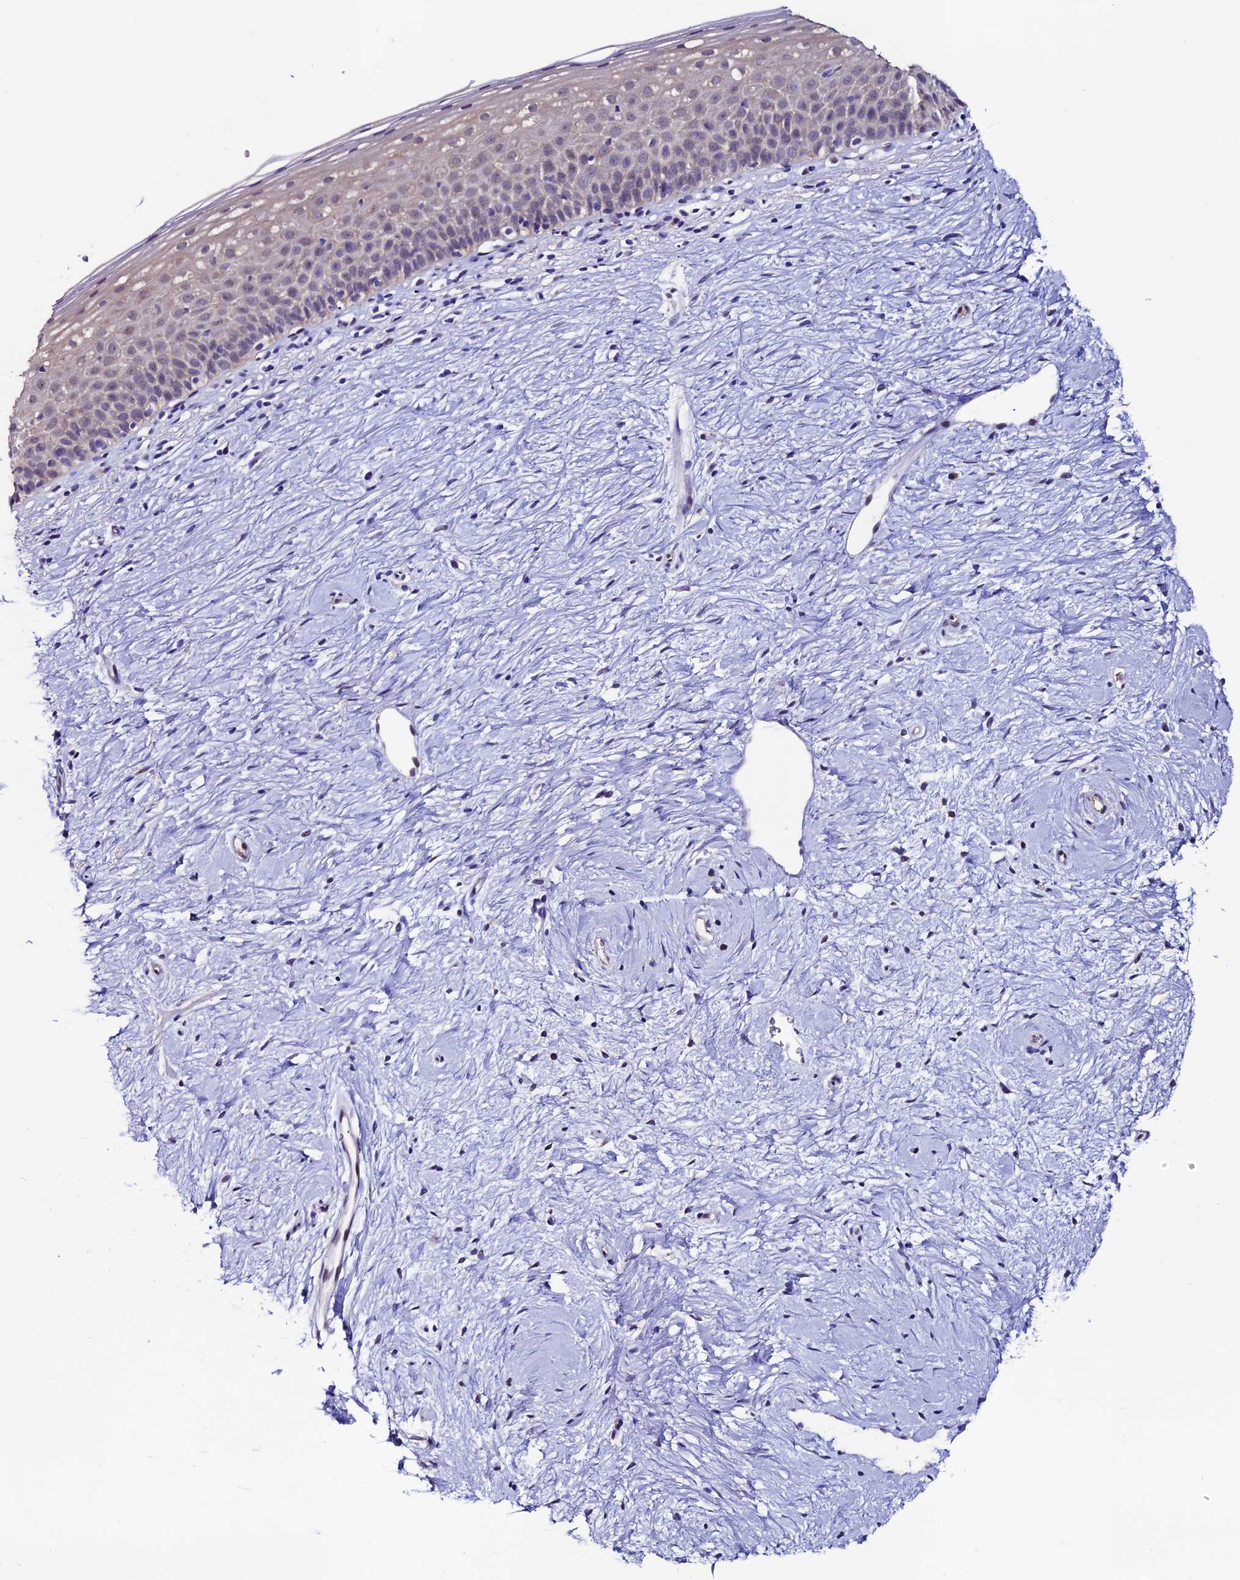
{"staining": {"intensity": "moderate", "quantity": "25%-75%", "location": "cytoplasmic/membranous"}, "tissue": "cervix", "cell_type": "Glandular cells", "image_type": "normal", "snomed": [{"axis": "morphology", "description": "Normal tissue, NOS"}, {"axis": "topography", "description": "Cervix"}], "caption": "Protein analysis of unremarkable cervix displays moderate cytoplasmic/membranous expression in approximately 25%-75% of glandular cells.", "gene": "FZD8", "patient": {"sex": "female", "age": 57}}